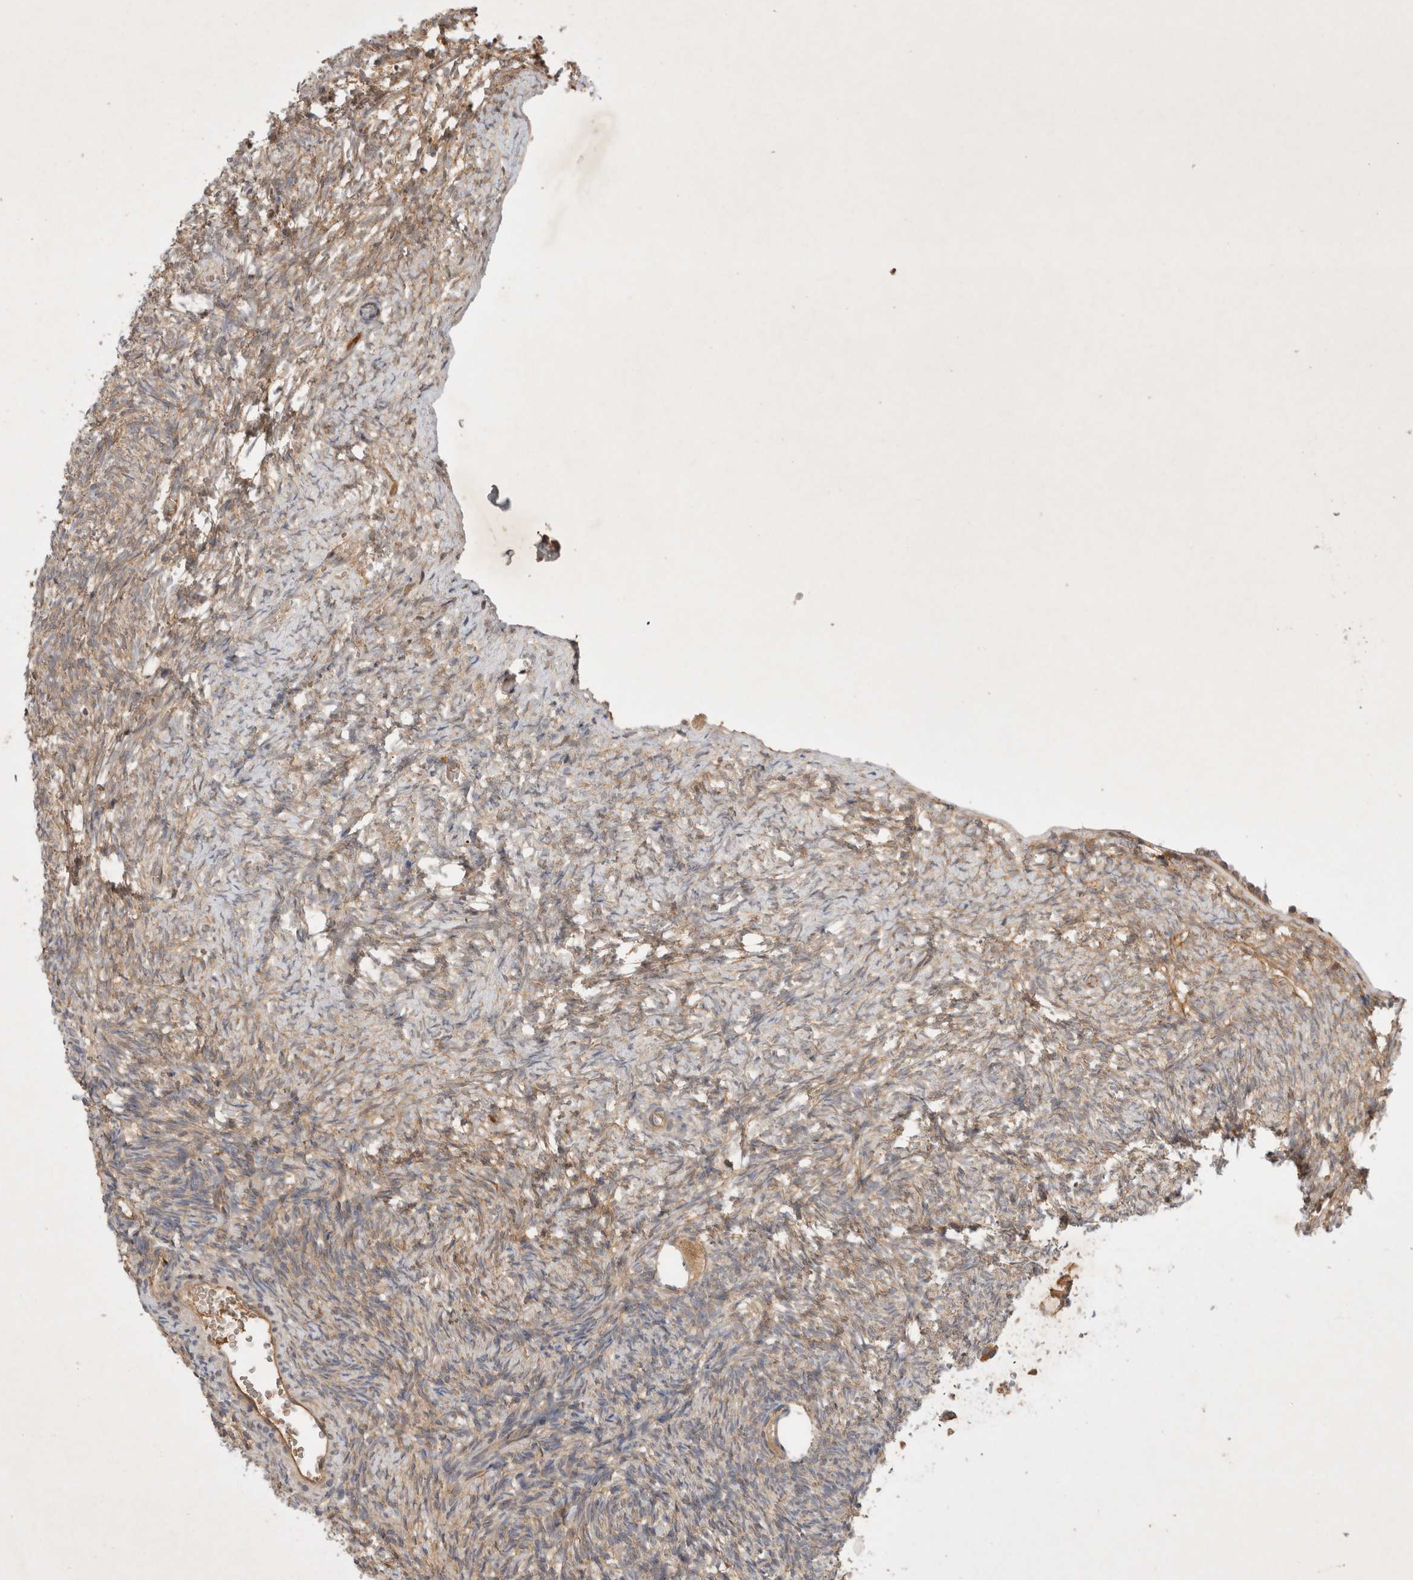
{"staining": {"intensity": "moderate", "quantity": ">75%", "location": "cytoplasmic/membranous"}, "tissue": "ovary", "cell_type": "Follicle cells", "image_type": "normal", "snomed": [{"axis": "morphology", "description": "Normal tissue, NOS"}, {"axis": "topography", "description": "Ovary"}], "caption": "Moderate cytoplasmic/membranous expression is appreciated in approximately >75% of follicle cells in benign ovary.", "gene": "YES1", "patient": {"sex": "female", "age": 34}}